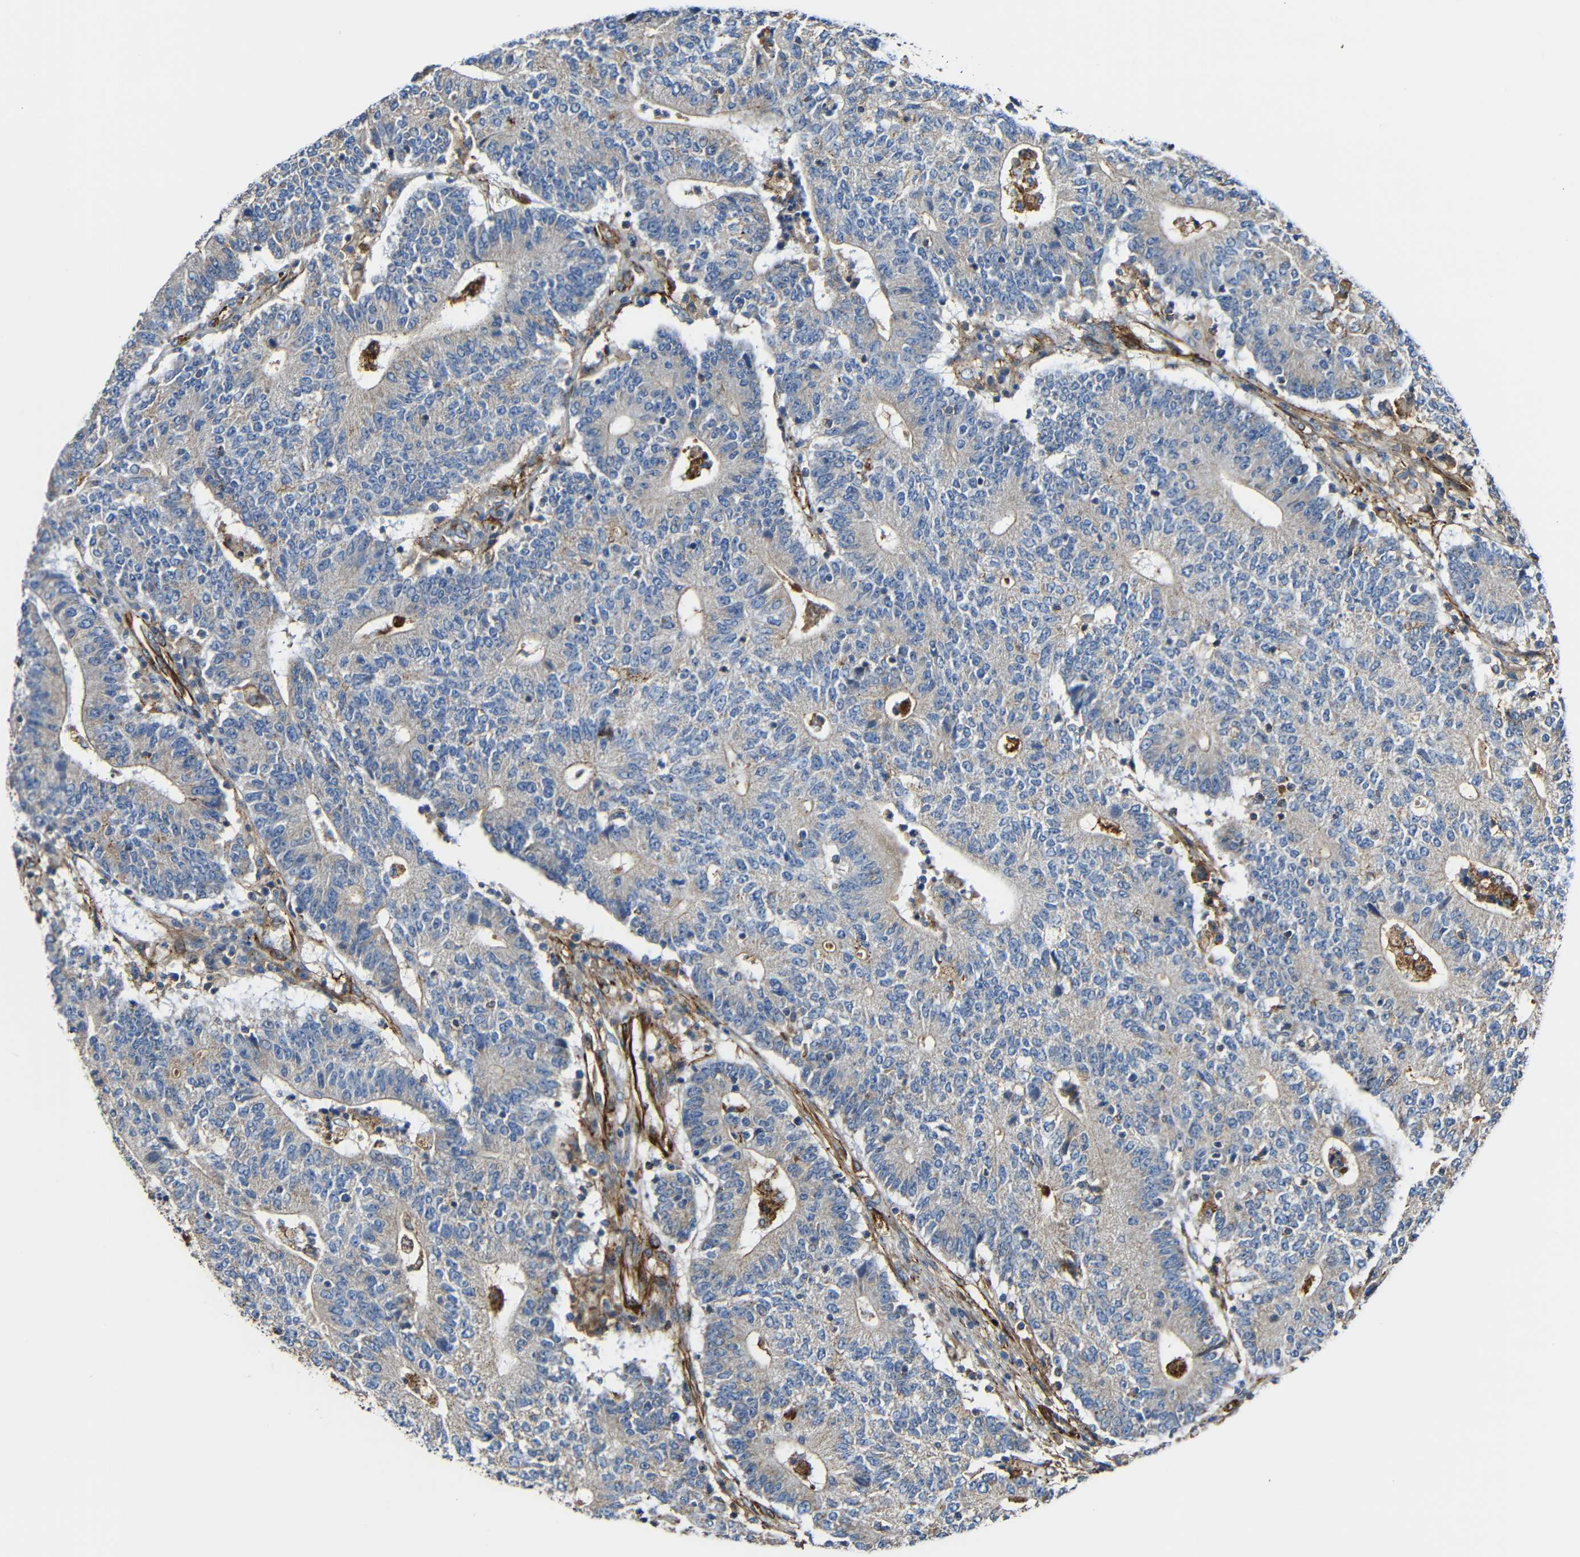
{"staining": {"intensity": "weak", "quantity": "25%-75%", "location": "cytoplasmic/membranous"}, "tissue": "colorectal cancer", "cell_type": "Tumor cells", "image_type": "cancer", "snomed": [{"axis": "morphology", "description": "Normal tissue, NOS"}, {"axis": "morphology", "description": "Adenocarcinoma, NOS"}, {"axis": "topography", "description": "Colon"}], "caption": "This image exhibits colorectal cancer (adenocarcinoma) stained with immunohistochemistry to label a protein in brown. The cytoplasmic/membranous of tumor cells show weak positivity for the protein. Nuclei are counter-stained blue.", "gene": "IGSF10", "patient": {"sex": "female", "age": 75}}